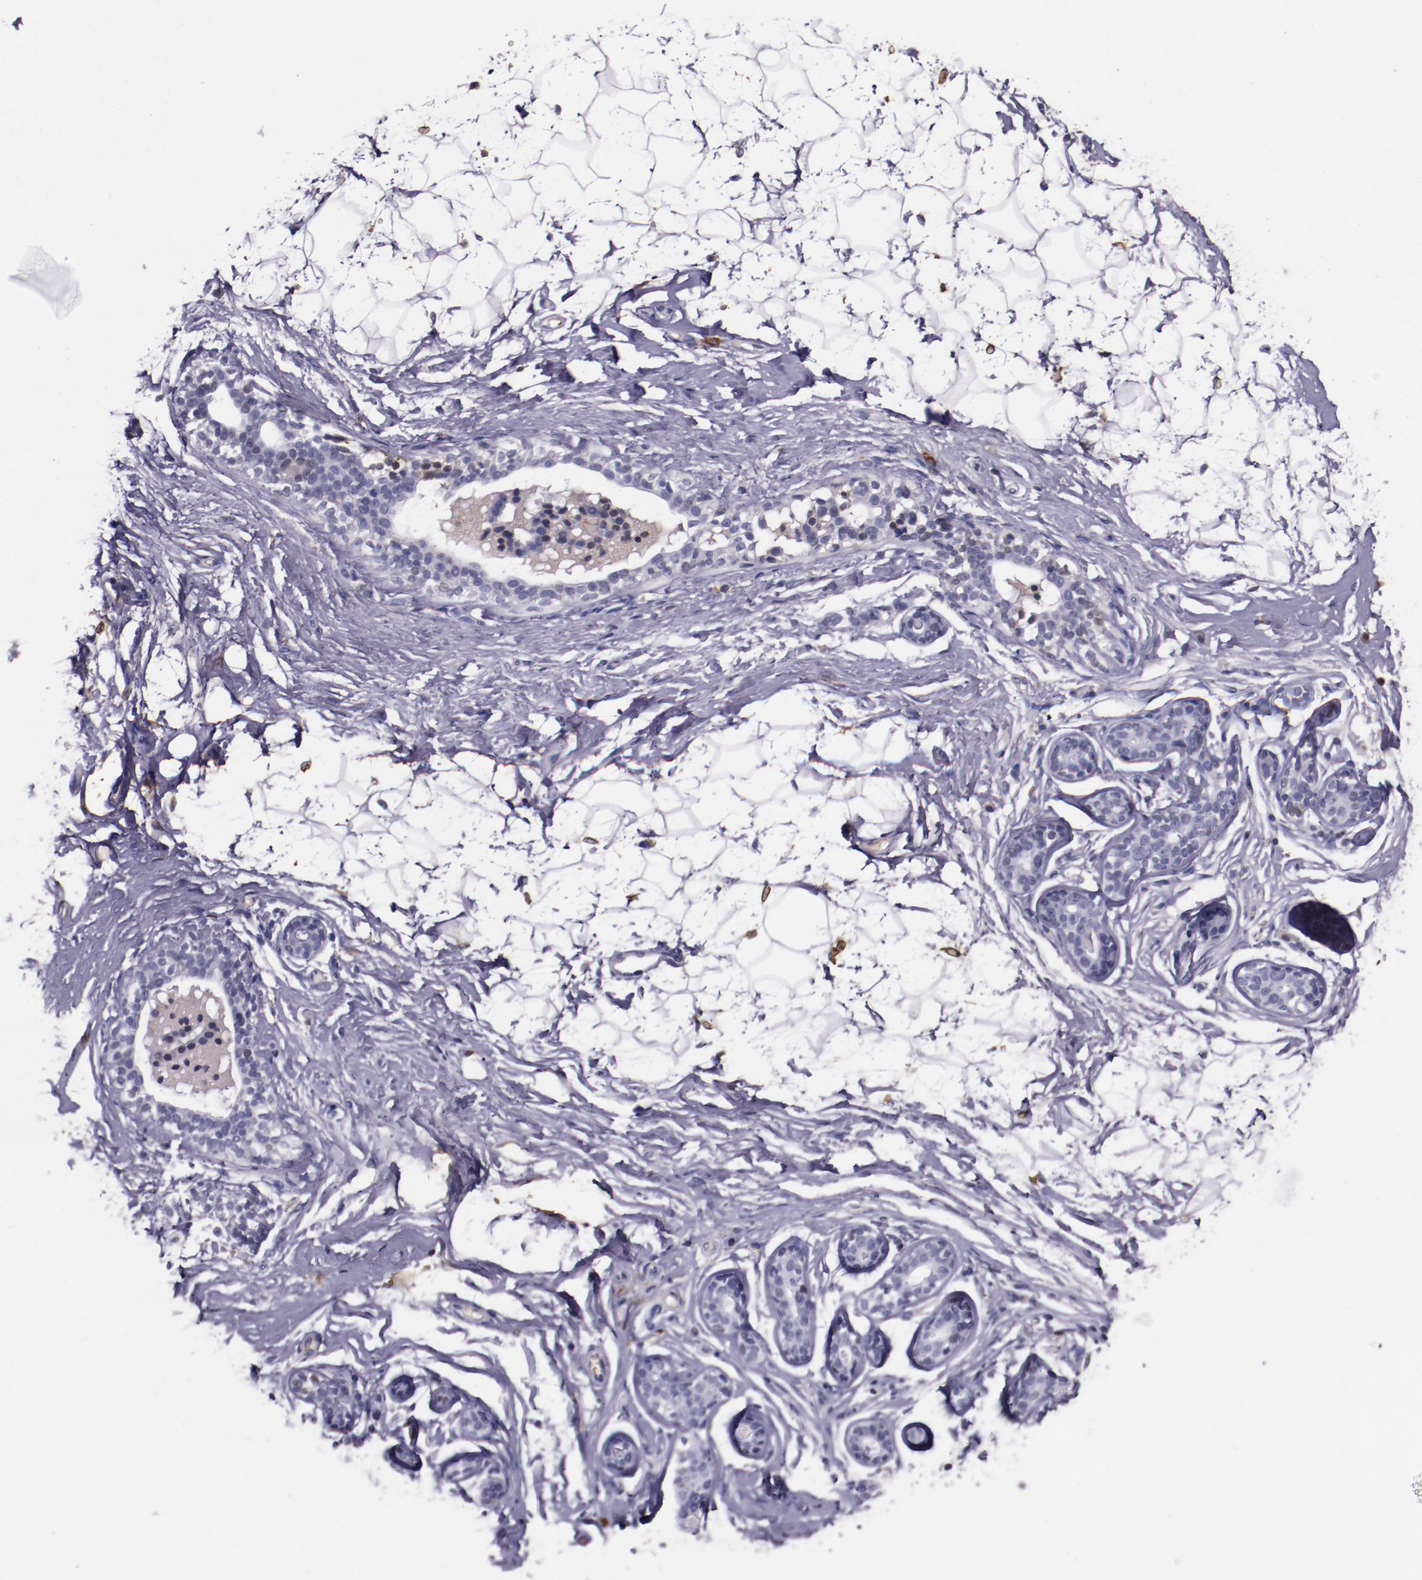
{"staining": {"intensity": "moderate", "quantity": "<25%", "location": "cytoplasmic/membranous"}, "tissue": "adipose tissue", "cell_type": "Adipocytes", "image_type": "normal", "snomed": [{"axis": "morphology", "description": "Normal tissue, NOS"}, {"axis": "topography", "description": "Breast"}], "caption": "A high-resolution image shows immunohistochemistry staining of unremarkable adipose tissue, which reveals moderate cytoplasmic/membranous expression in approximately <25% of adipocytes. The staining is performed using DAB (3,3'-diaminobenzidine) brown chromogen to label protein expression. The nuclei are counter-stained blue using hematoxylin.", "gene": "APOH", "patient": {"sex": "female", "age": 22}}